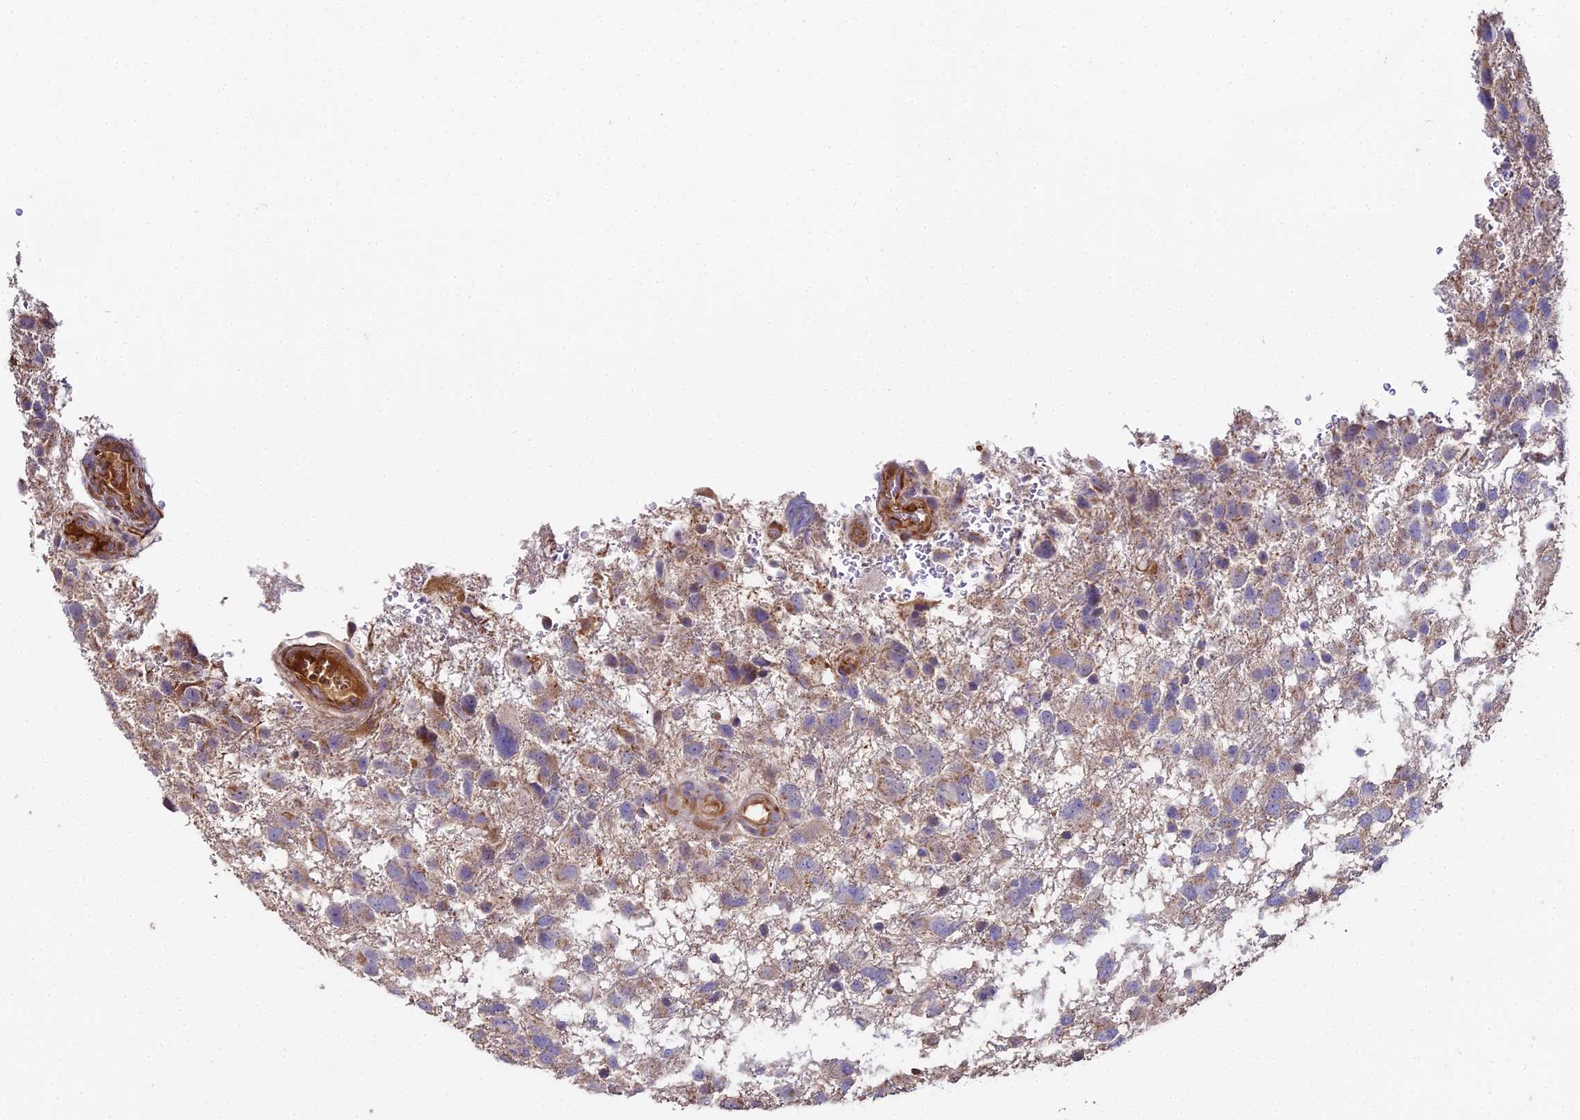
{"staining": {"intensity": "negative", "quantity": "none", "location": "none"}, "tissue": "glioma", "cell_type": "Tumor cells", "image_type": "cancer", "snomed": [{"axis": "morphology", "description": "Glioma, malignant, High grade"}, {"axis": "topography", "description": "Brain"}], "caption": "Tumor cells are negative for brown protein staining in malignant high-grade glioma. (DAB (3,3'-diaminobenzidine) IHC, high magnification).", "gene": "BEX4", "patient": {"sex": "male", "age": 61}}